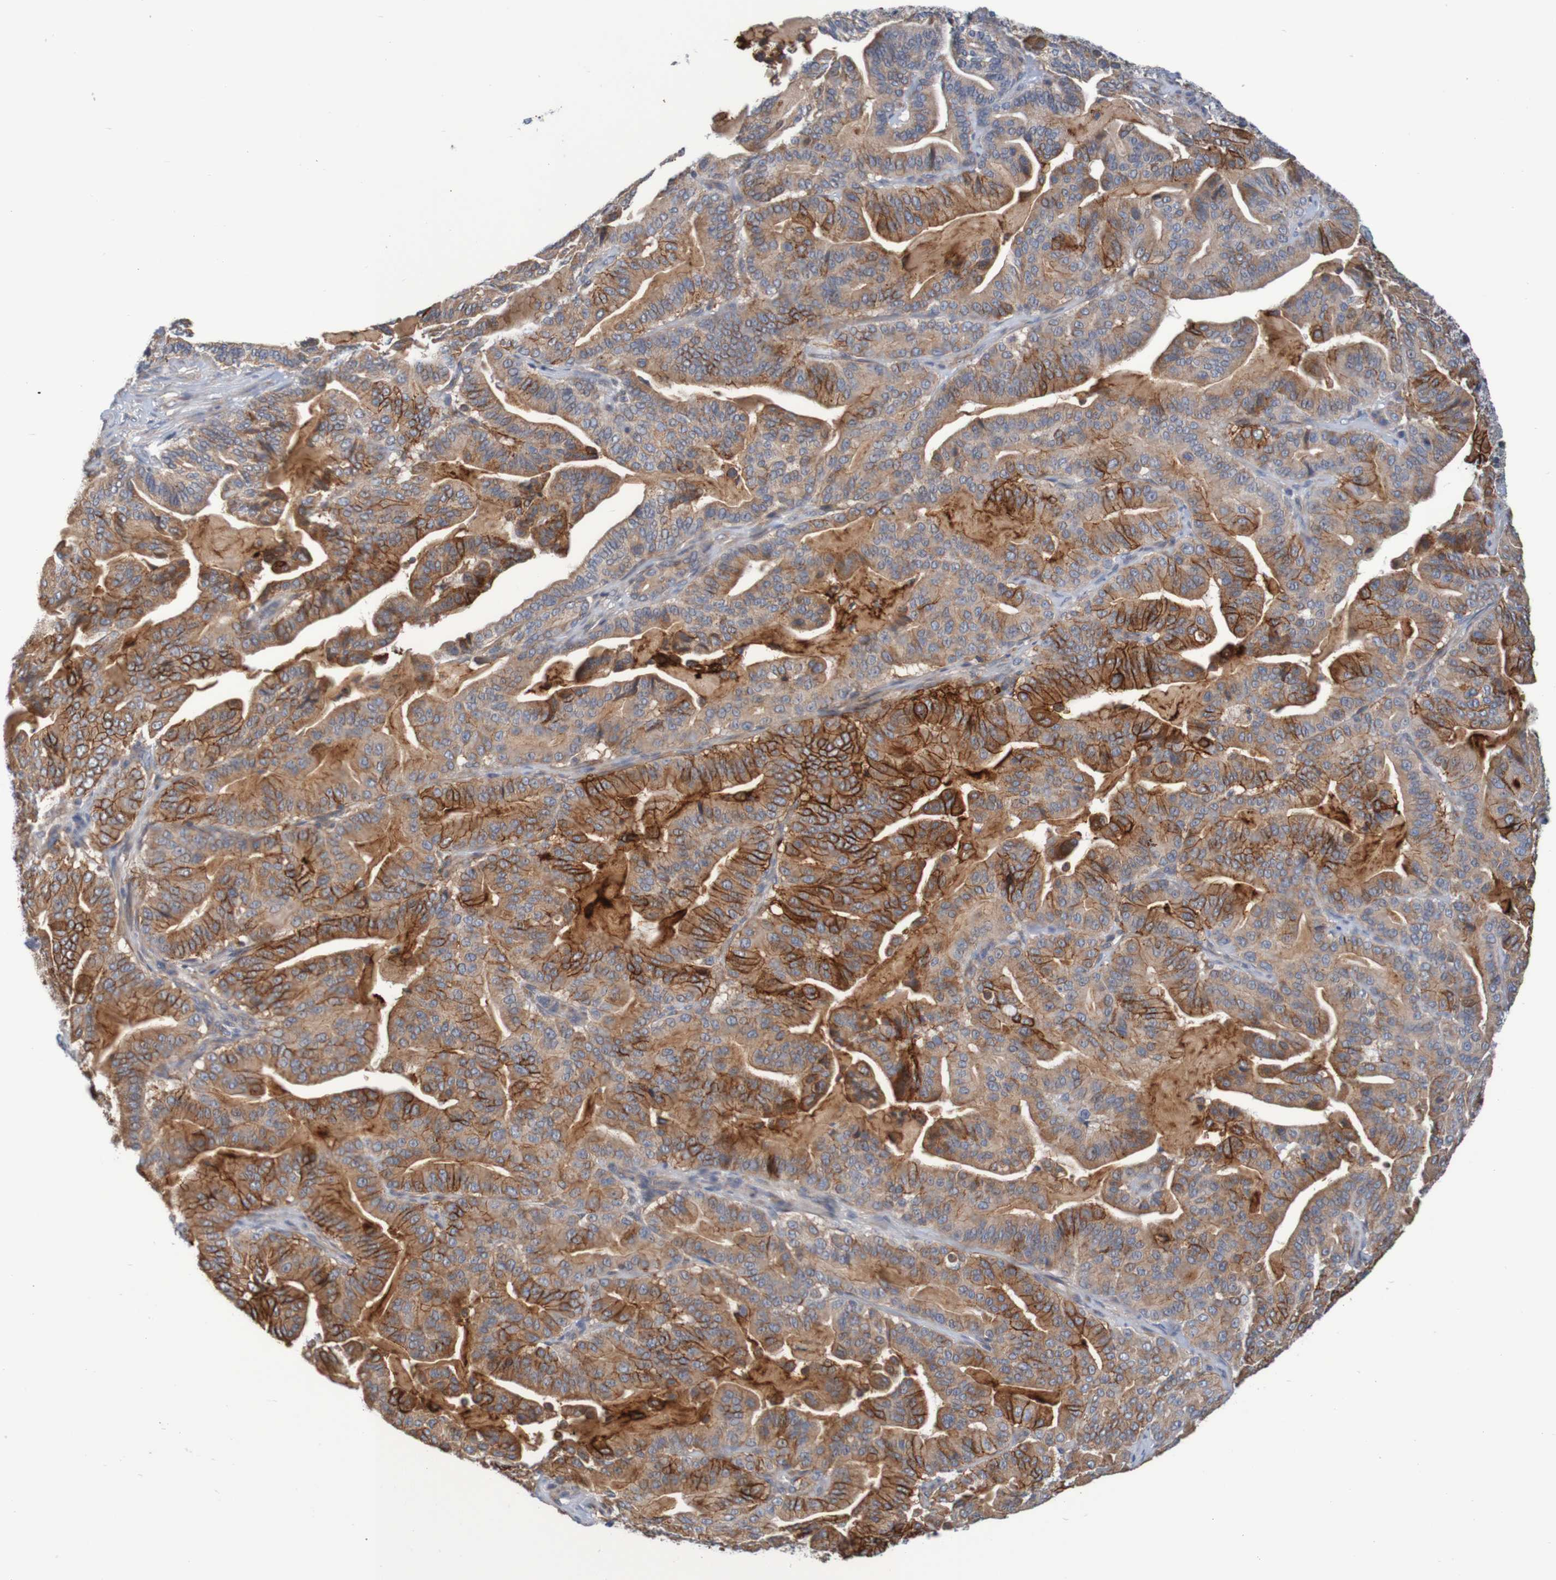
{"staining": {"intensity": "strong", "quantity": "25%-75%", "location": "cytoplasmic/membranous"}, "tissue": "pancreatic cancer", "cell_type": "Tumor cells", "image_type": "cancer", "snomed": [{"axis": "morphology", "description": "Adenocarcinoma, NOS"}, {"axis": "topography", "description": "Pancreas"}], "caption": "Immunohistochemical staining of pancreatic cancer (adenocarcinoma) exhibits high levels of strong cytoplasmic/membranous positivity in approximately 25%-75% of tumor cells.", "gene": "CLDN18", "patient": {"sex": "male", "age": 63}}